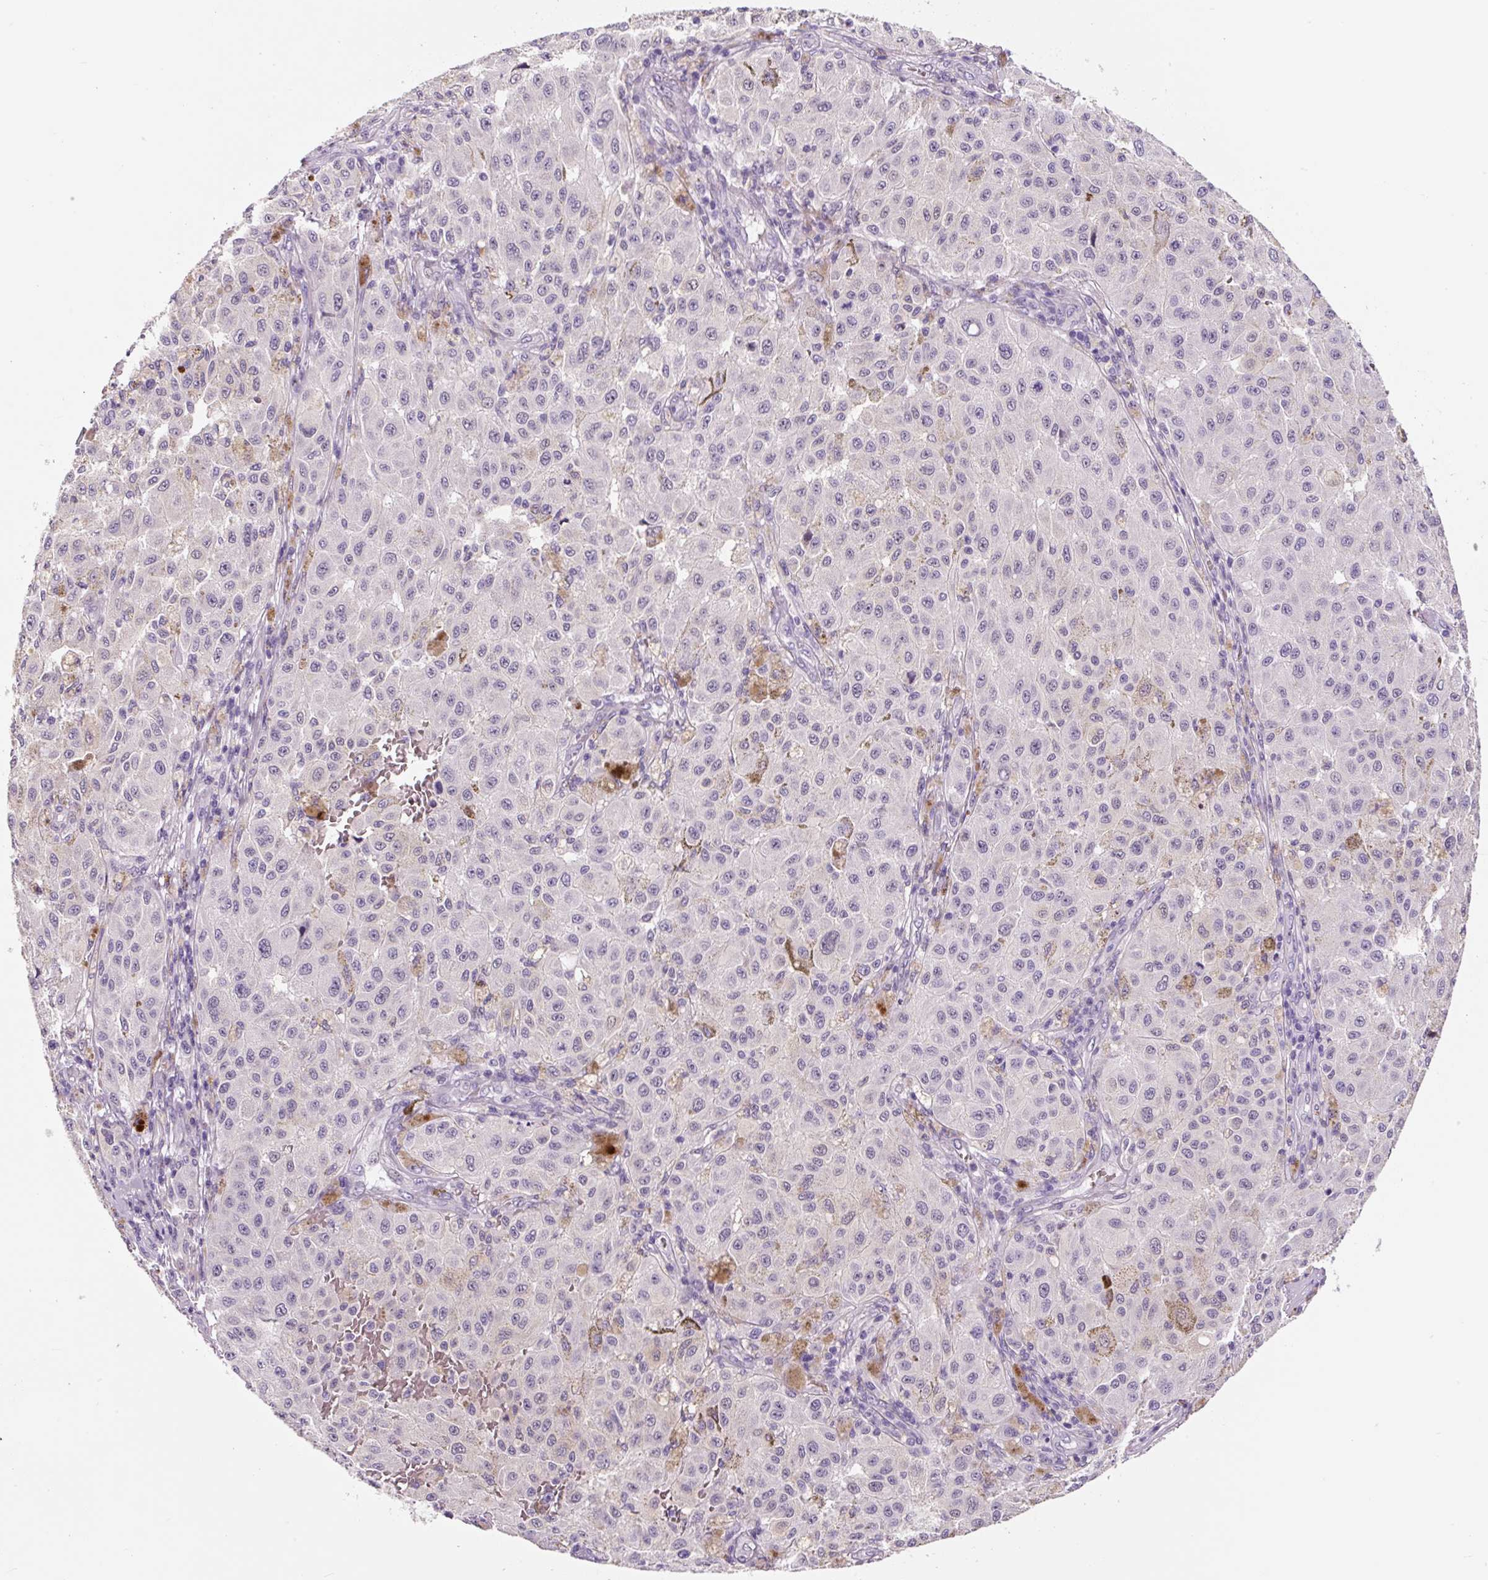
{"staining": {"intensity": "negative", "quantity": "none", "location": "none"}, "tissue": "melanoma", "cell_type": "Tumor cells", "image_type": "cancer", "snomed": [{"axis": "morphology", "description": "Malignant melanoma, NOS"}, {"axis": "topography", "description": "Skin"}], "caption": "Immunohistochemistry (IHC) image of neoplastic tissue: malignant melanoma stained with DAB (3,3'-diaminobenzidine) reveals no significant protein staining in tumor cells.", "gene": "SYP", "patient": {"sex": "female", "age": 64}}